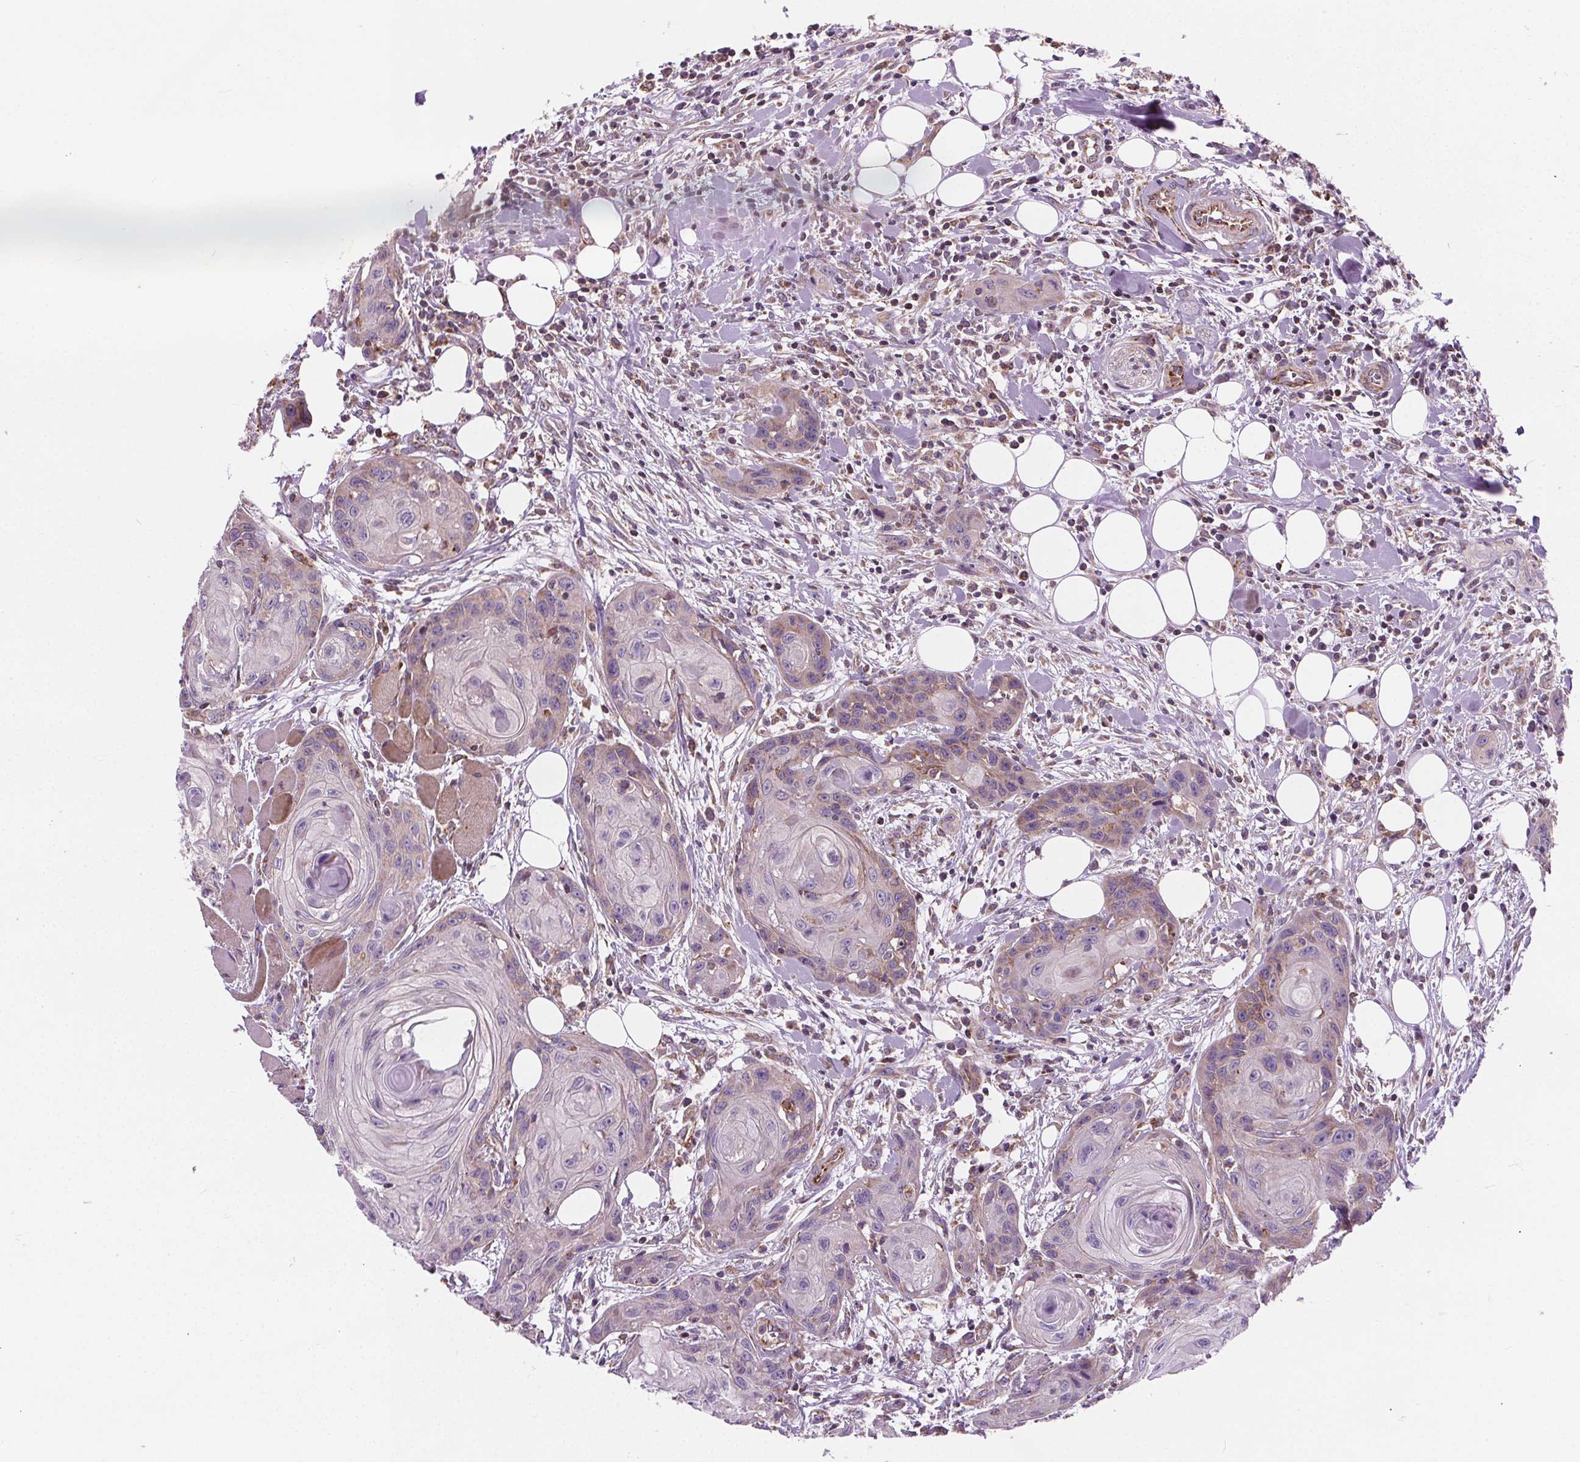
{"staining": {"intensity": "moderate", "quantity": "<25%", "location": "cytoplasmic/membranous"}, "tissue": "head and neck cancer", "cell_type": "Tumor cells", "image_type": "cancer", "snomed": [{"axis": "morphology", "description": "Squamous cell carcinoma, NOS"}, {"axis": "topography", "description": "Oral tissue"}, {"axis": "topography", "description": "Head-Neck"}], "caption": "A high-resolution micrograph shows IHC staining of head and neck squamous cell carcinoma, which reveals moderate cytoplasmic/membranous expression in about <25% of tumor cells.", "gene": "GOLT1B", "patient": {"sex": "male", "age": 58}}